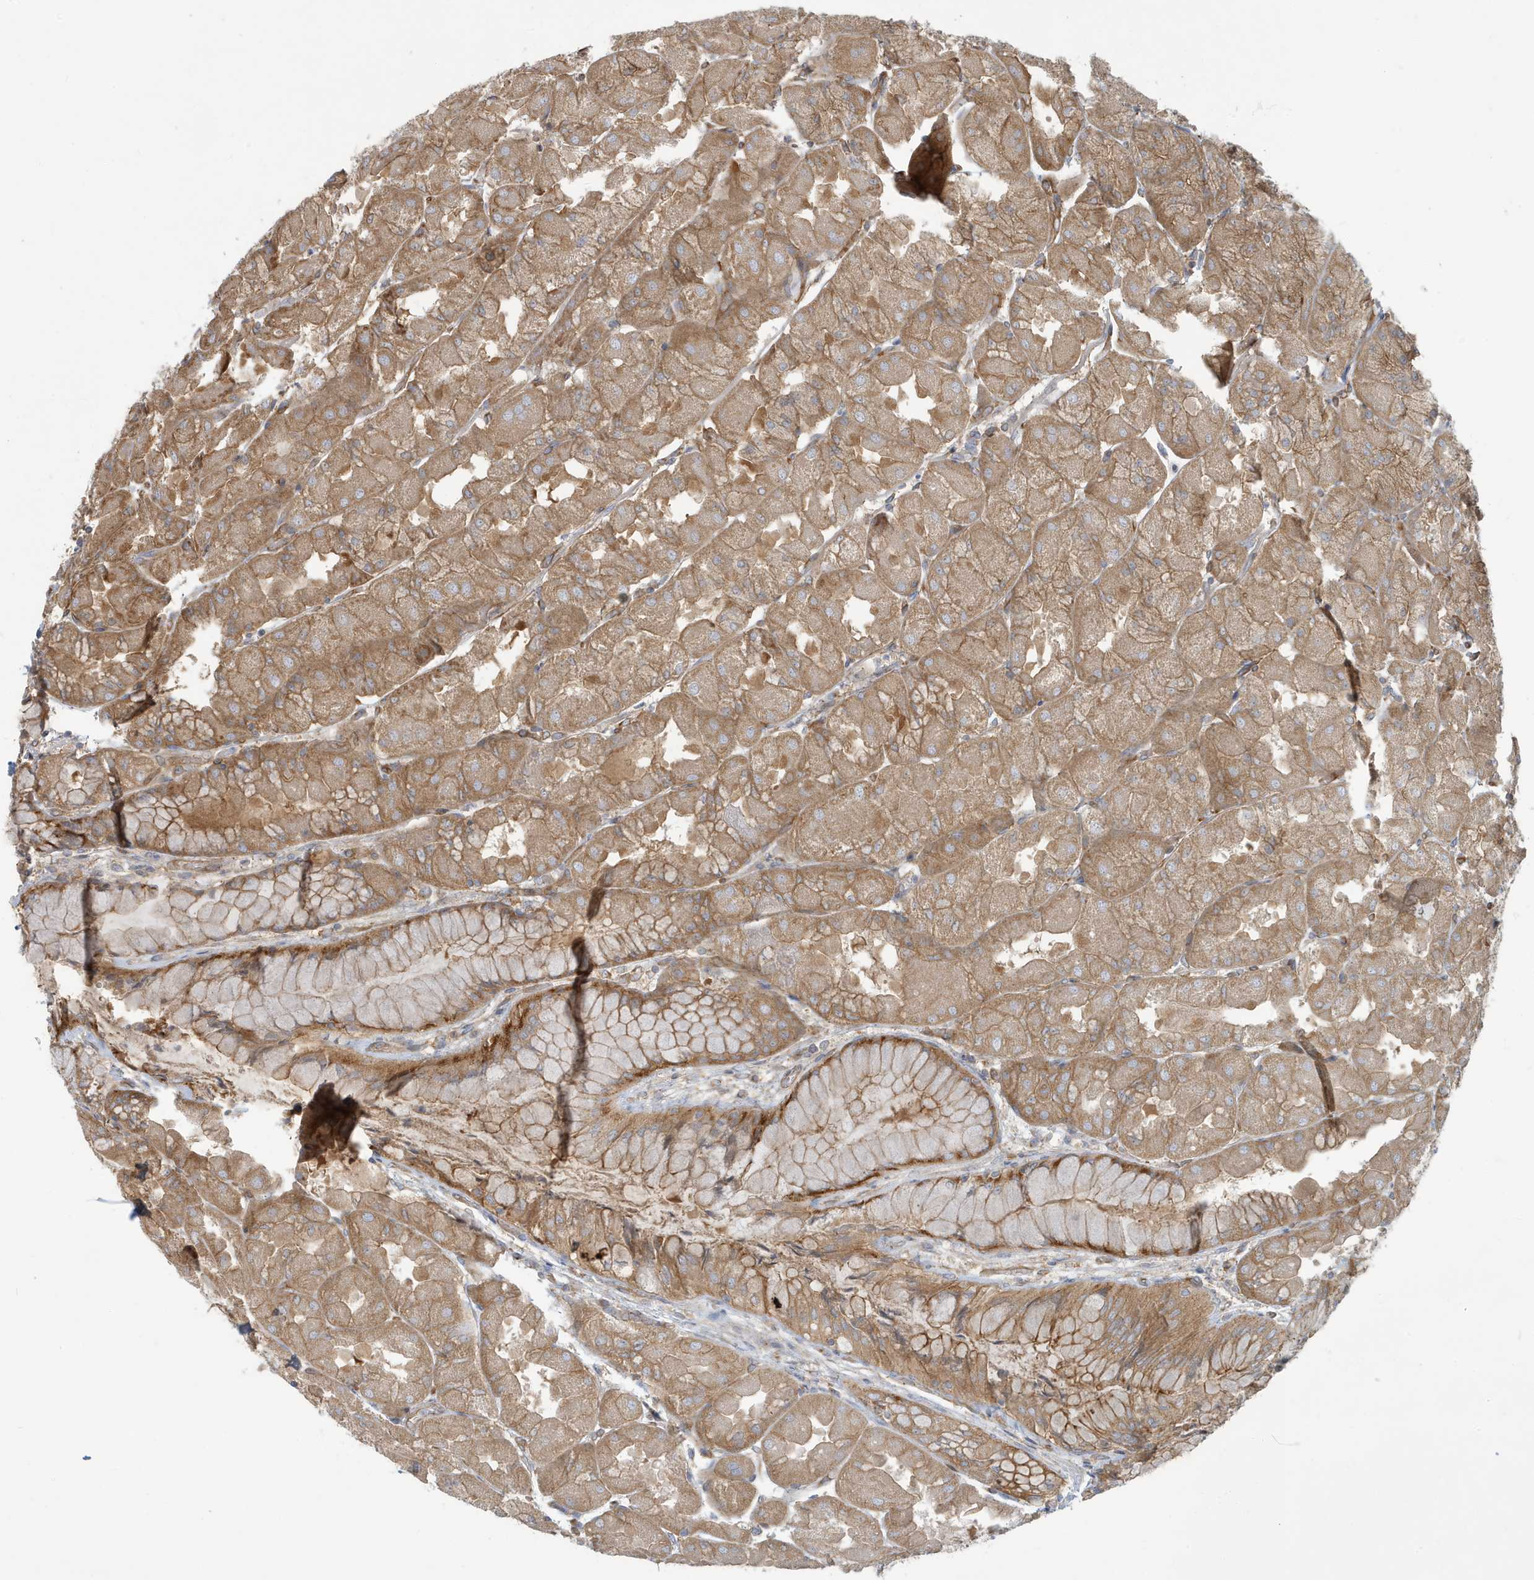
{"staining": {"intensity": "moderate", "quantity": ">75%", "location": "cytoplasmic/membranous"}, "tissue": "stomach", "cell_type": "Glandular cells", "image_type": "normal", "snomed": [{"axis": "morphology", "description": "Normal tissue, NOS"}, {"axis": "topography", "description": "Stomach"}], "caption": "This histopathology image reveals immunohistochemistry staining of benign stomach, with medium moderate cytoplasmic/membranous staining in about >75% of glandular cells.", "gene": "ATP23", "patient": {"sex": "female", "age": 61}}